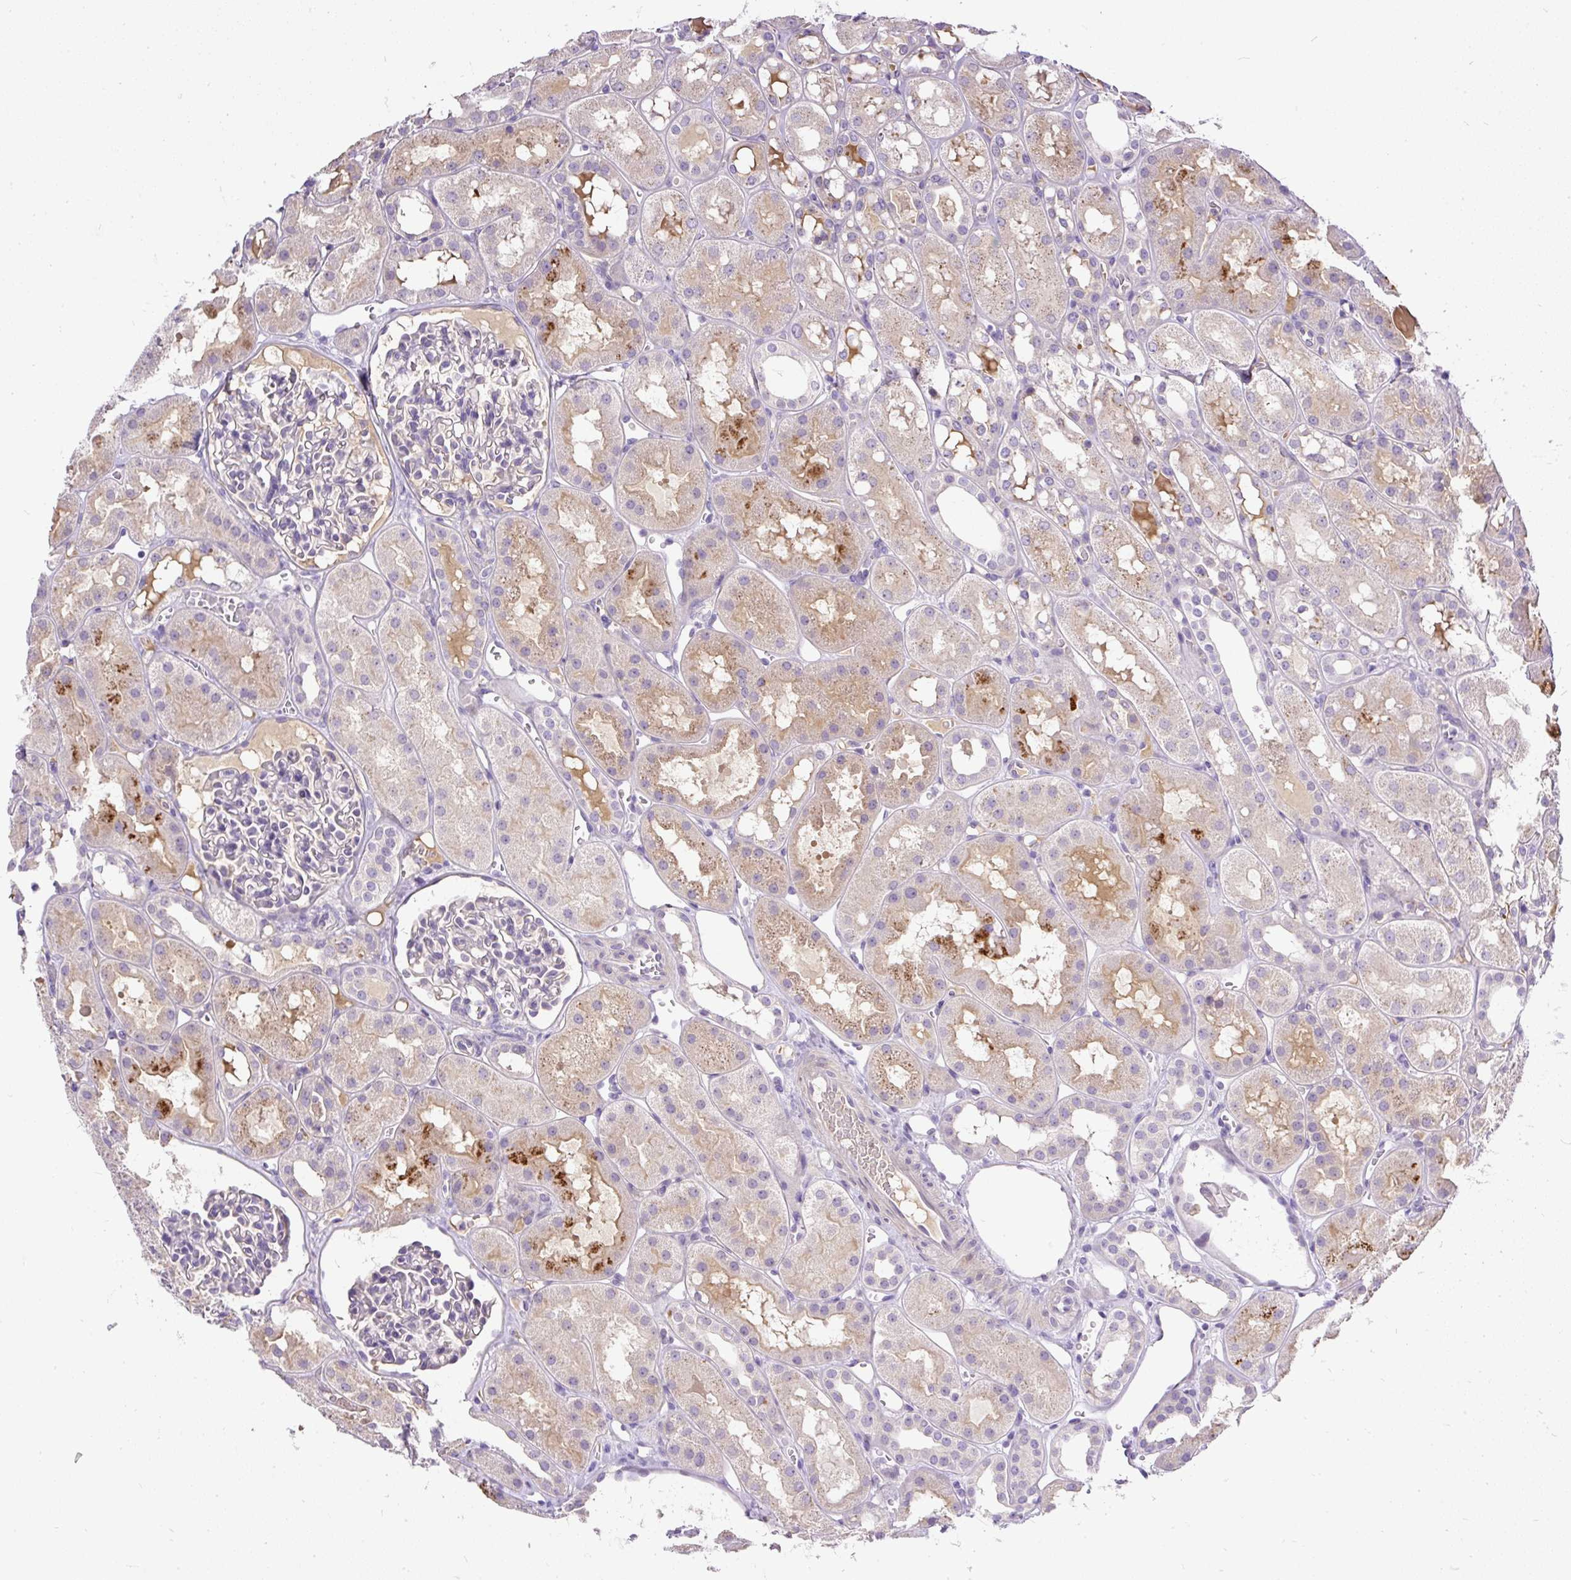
{"staining": {"intensity": "negative", "quantity": "none", "location": "none"}, "tissue": "kidney", "cell_type": "Cells in glomeruli", "image_type": "normal", "snomed": [{"axis": "morphology", "description": "Normal tissue, NOS"}, {"axis": "topography", "description": "Kidney"}], "caption": "A high-resolution photomicrograph shows immunohistochemistry staining of benign kidney, which demonstrates no significant positivity in cells in glomeruli. (DAB (3,3'-diaminobenzidine) IHC with hematoxylin counter stain).", "gene": "KRTAP20", "patient": {"sex": "male", "age": 16}}